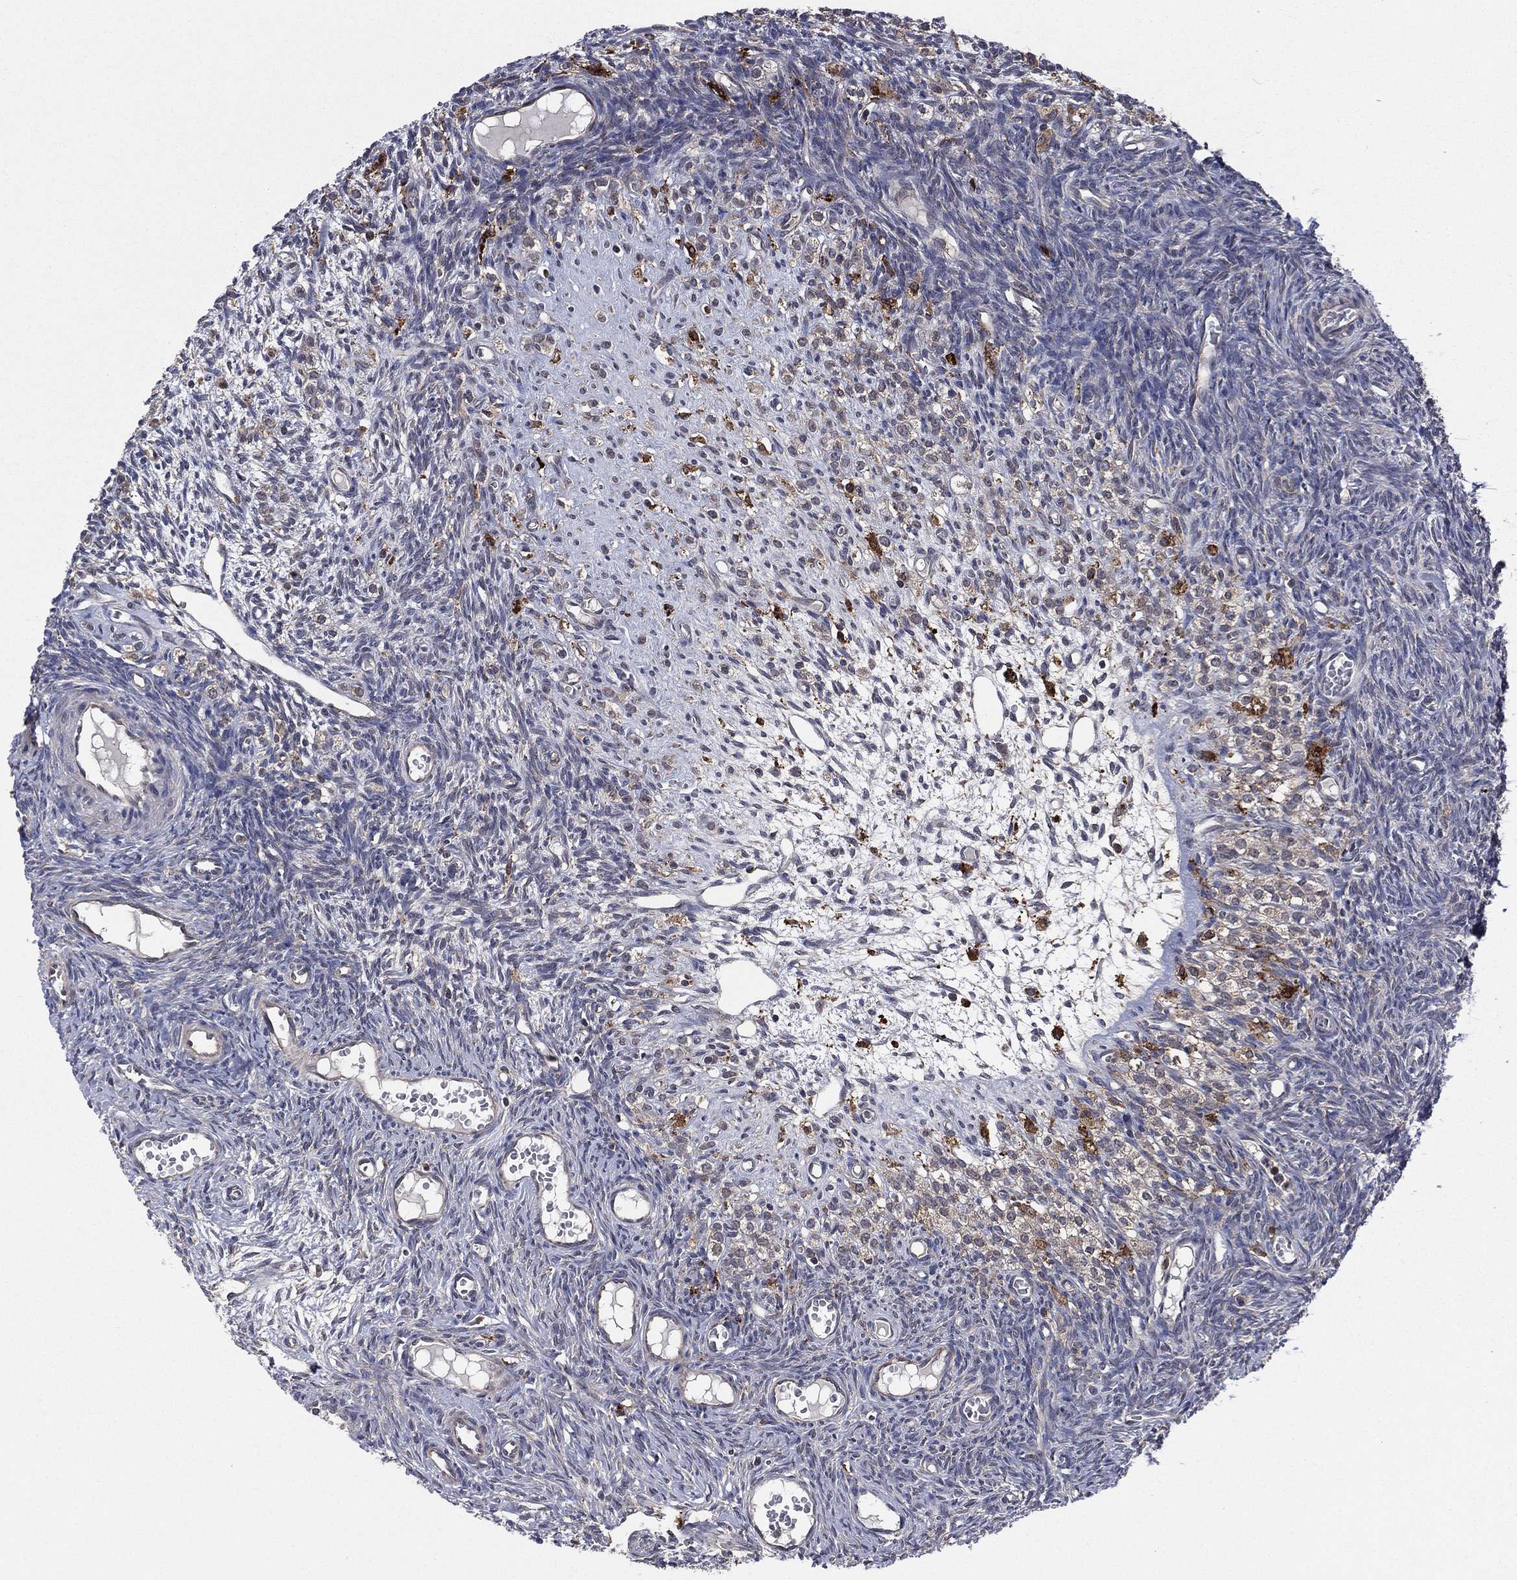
{"staining": {"intensity": "negative", "quantity": "none", "location": "none"}, "tissue": "ovary", "cell_type": "Ovarian stroma cells", "image_type": "normal", "snomed": [{"axis": "morphology", "description": "Normal tissue, NOS"}, {"axis": "topography", "description": "Ovary"}], "caption": "This is an immunohistochemistry (IHC) histopathology image of unremarkable ovary. There is no positivity in ovarian stroma cells.", "gene": "C2orf76", "patient": {"sex": "female", "age": 27}}